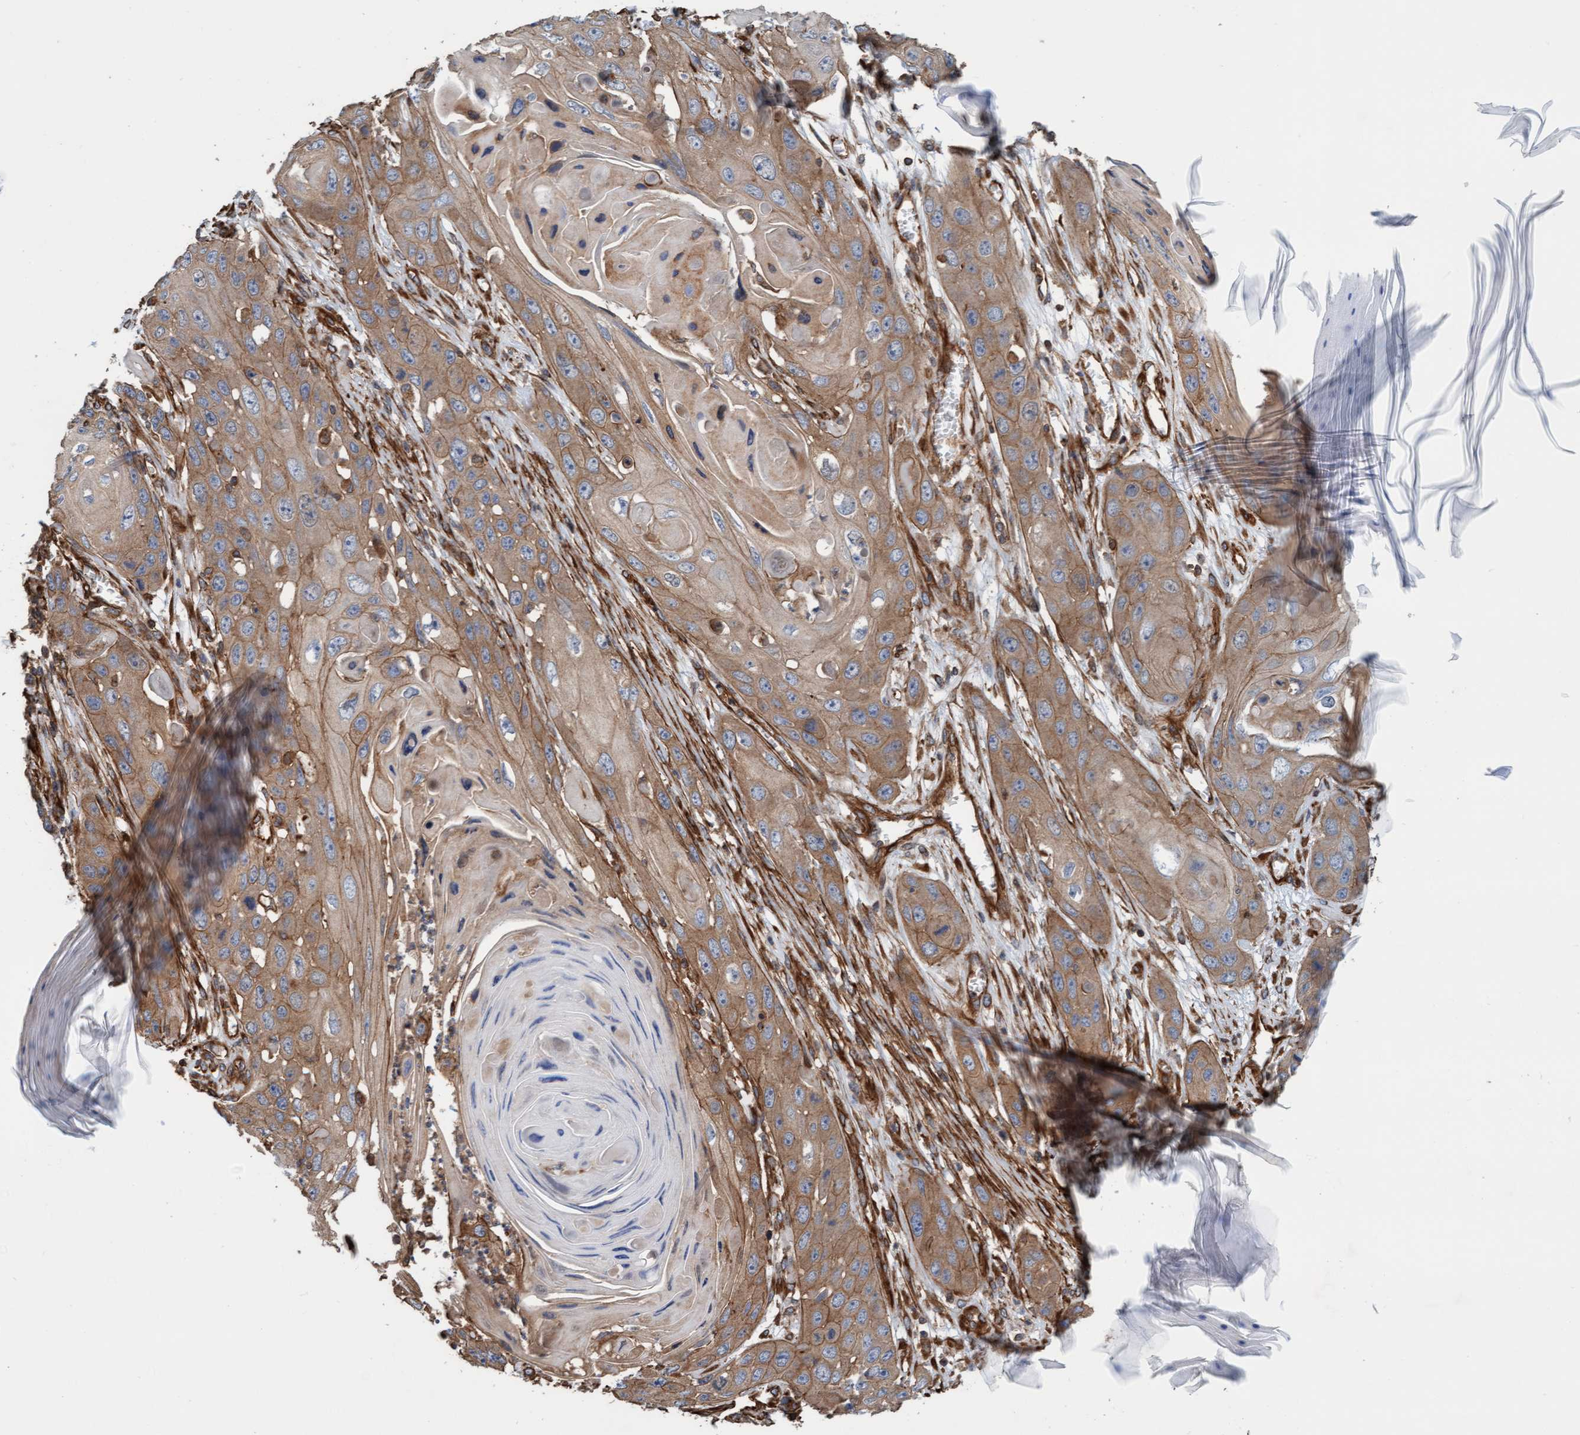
{"staining": {"intensity": "moderate", "quantity": ">75%", "location": "cytoplasmic/membranous"}, "tissue": "skin cancer", "cell_type": "Tumor cells", "image_type": "cancer", "snomed": [{"axis": "morphology", "description": "Squamous cell carcinoma, NOS"}, {"axis": "topography", "description": "Skin"}], "caption": "DAB immunohistochemical staining of human skin cancer (squamous cell carcinoma) reveals moderate cytoplasmic/membranous protein staining in about >75% of tumor cells.", "gene": "STXBP4", "patient": {"sex": "male", "age": 55}}